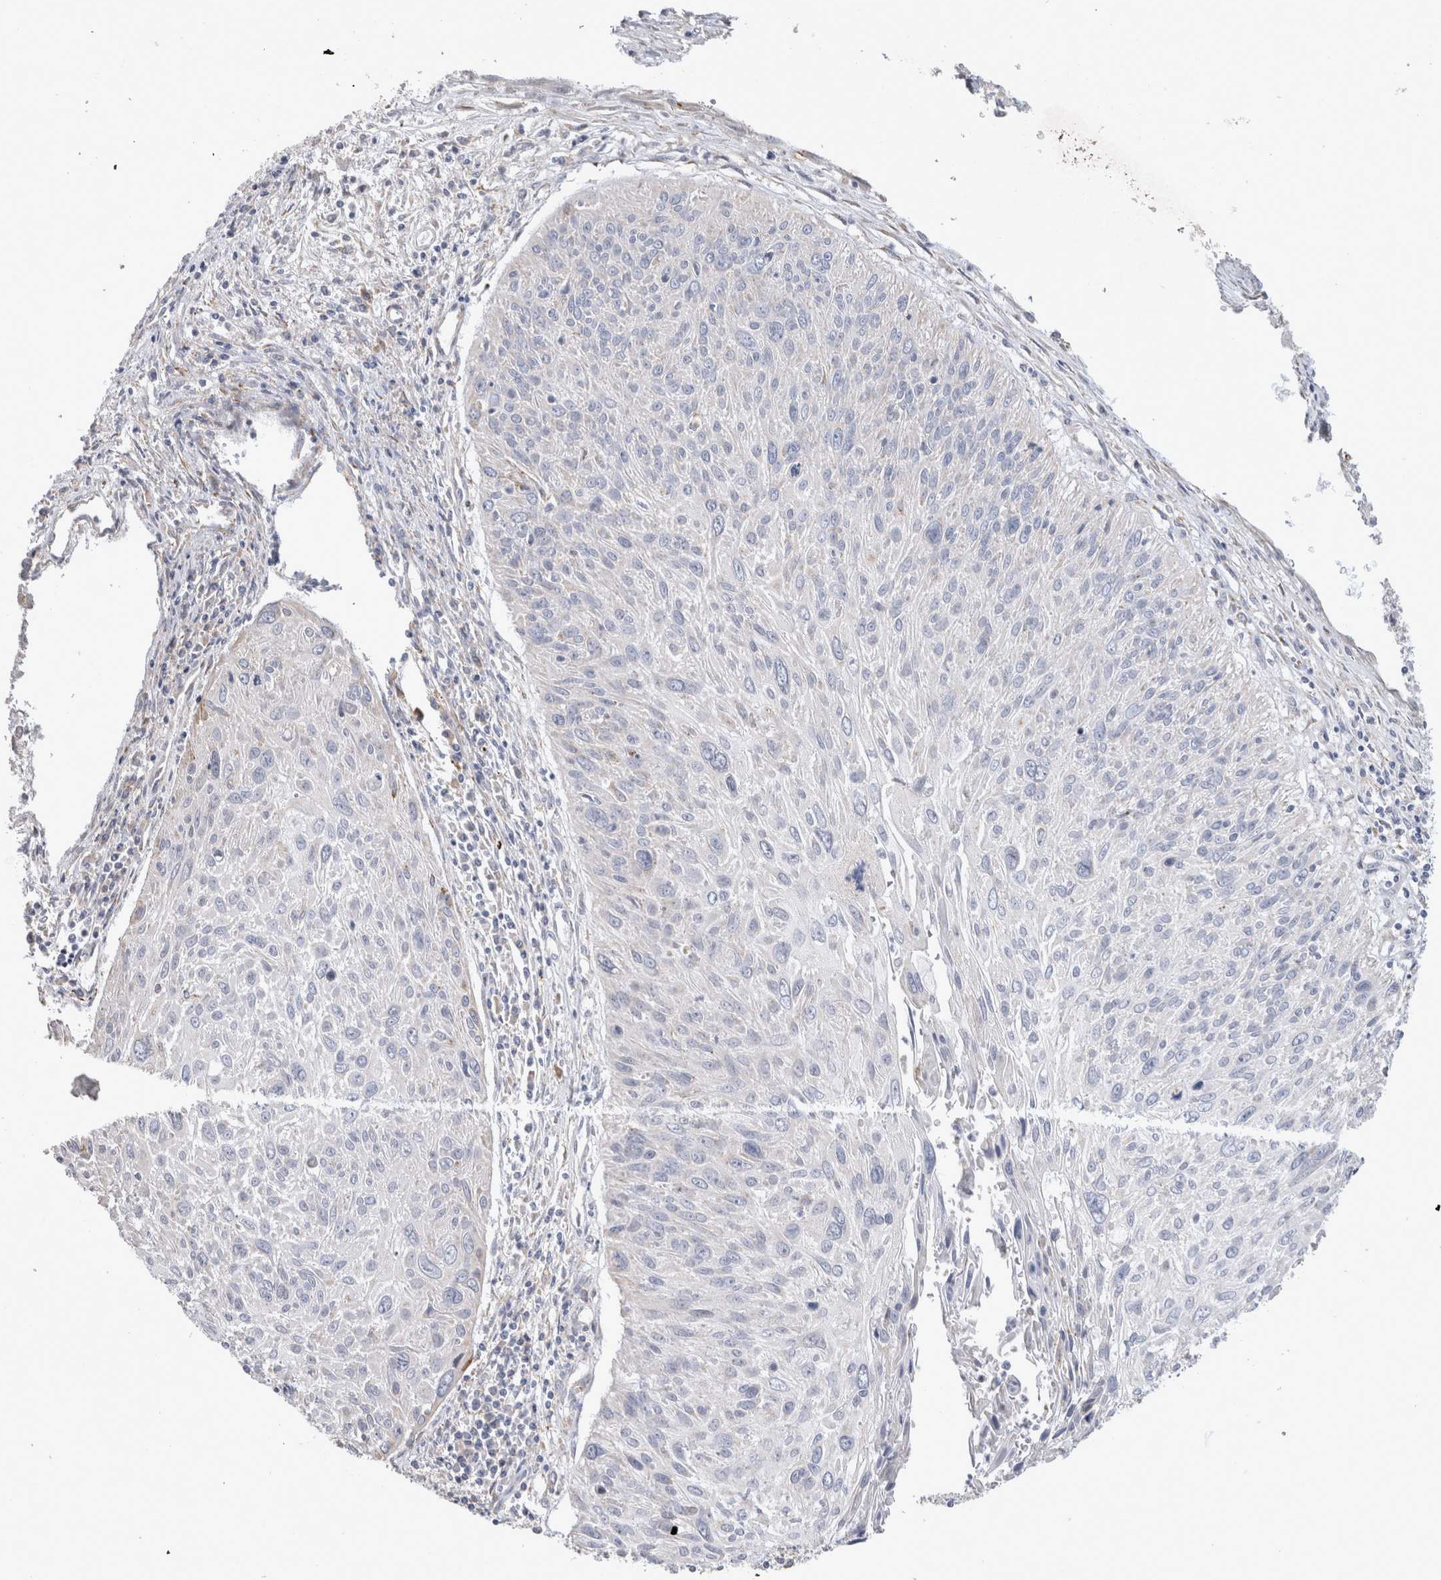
{"staining": {"intensity": "negative", "quantity": "none", "location": "none"}, "tissue": "cervical cancer", "cell_type": "Tumor cells", "image_type": "cancer", "snomed": [{"axis": "morphology", "description": "Squamous cell carcinoma, NOS"}, {"axis": "topography", "description": "Cervix"}], "caption": "This micrograph is of squamous cell carcinoma (cervical) stained with immunohistochemistry (IHC) to label a protein in brown with the nuclei are counter-stained blue. There is no expression in tumor cells.", "gene": "TRMT9B", "patient": {"sex": "female", "age": 51}}